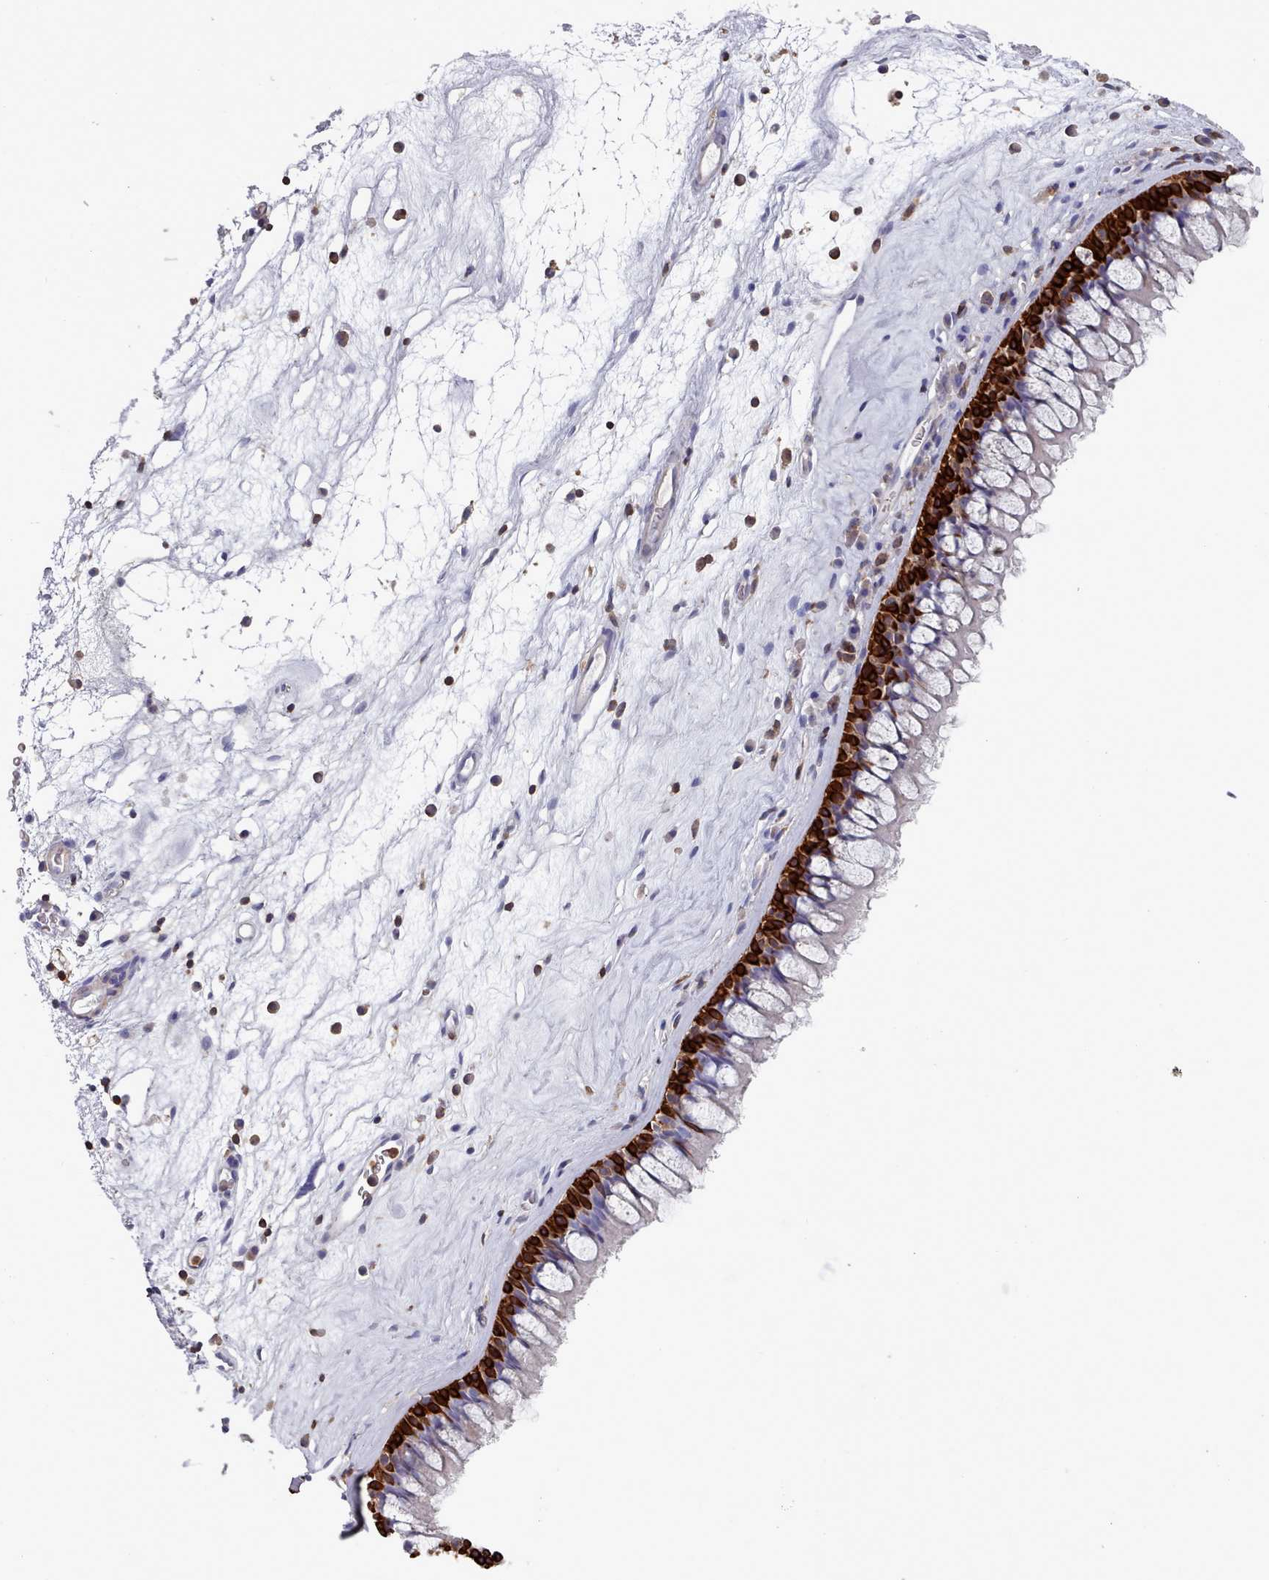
{"staining": {"intensity": "strong", "quantity": "<25%", "location": "cytoplasmic/membranous"}, "tissue": "nasopharynx", "cell_type": "Respiratory epithelial cells", "image_type": "normal", "snomed": [{"axis": "morphology", "description": "Normal tissue, NOS"}, {"axis": "morphology", "description": "Inflammation, NOS"}, {"axis": "morphology", "description": "Malignant melanoma, Metastatic site"}, {"axis": "topography", "description": "Nasopharynx"}], "caption": "Unremarkable nasopharynx displays strong cytoplasmic/membranous staining in approximately <25% of respiratory epithelial cells, visualized by immunohistochemistry. The protein of interest is stained brown, and the nuclei are stained in blue (DAB IHC with brightfield microscopy, high magnification).", "gene": "RAC1", "patient": {"sex": "male", "age": 70}}